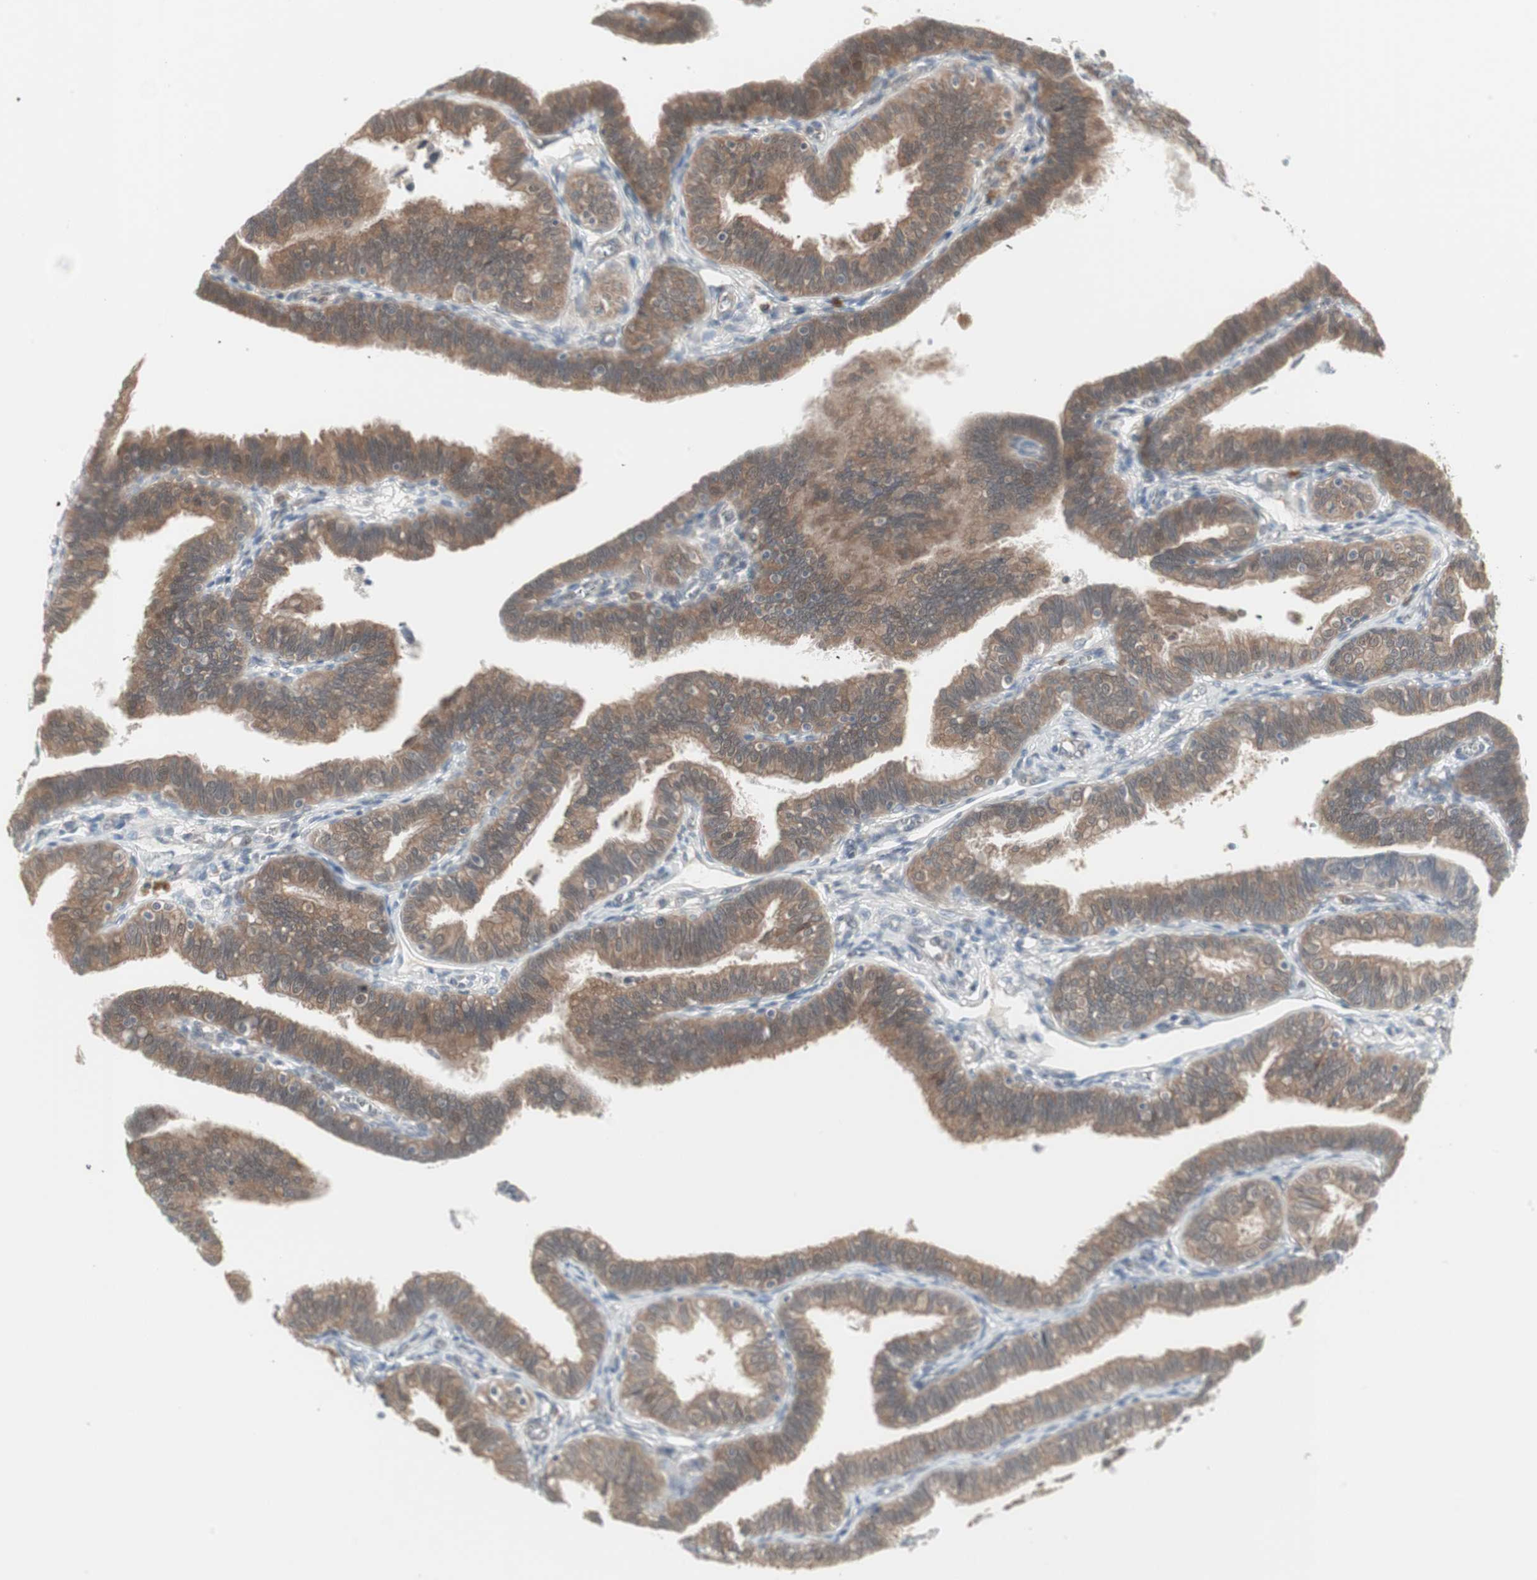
{"staining": {"intensity": "moderate", "quantity": ">75%", "location": "cytoplasmic/membranous,nuclear"}, "tissue": "fallopian tube", "cell_type": "Glandular cells", "image_type": "normal", "snomed": [{"axis": "morphology", "description": "Normal tissue, NOS"}, {"axis": "topography", "description": "Fallopian tube"}], "caption": "An image of fallopian tube stained for a protein displays moderate cytoplasmic/membranous,nuclear brown staining in glandular cells.", "gene": "PTPA", "patient": {"sex": "female", "age": 46}}